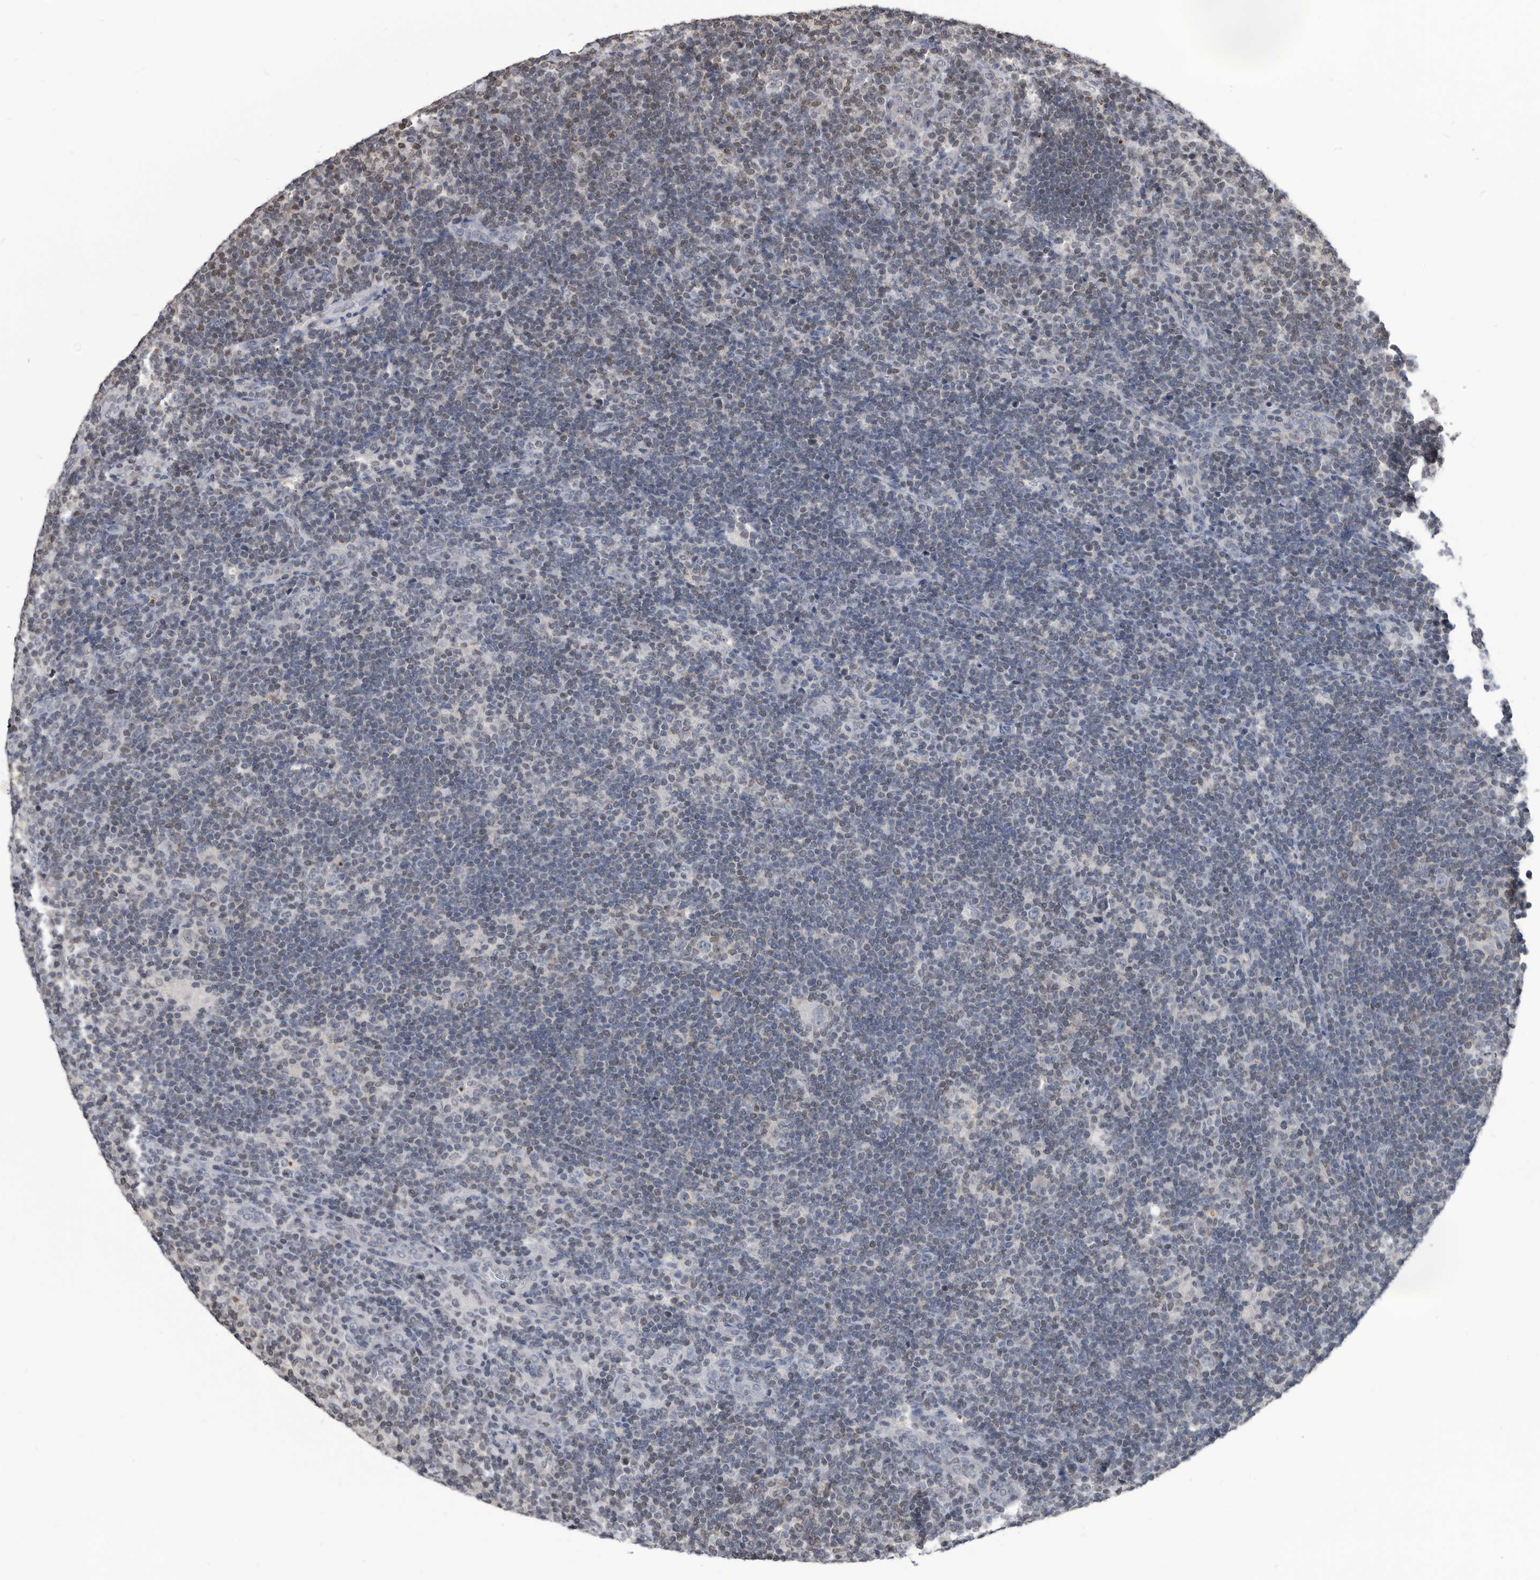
{"staining": {"intensity": "negative", "quantity": "none", "location": "none"}, "tissue": "lymphoma", "cell_type": "Tumor cells", "image_type": "cancer", "snomed": [{"axis": "morphology", "description": "Hodgkin's disease, NOS"}, {"axis": "topography", "description": "Lymph node"}], "caption": "High power microscopy histopathology image of an immunohistochemistry micrograph of Hodgkin's disease, revealing no significant positivity in tumor cells.", "gene": "TSTD1", "patient": {"sex": "female", "age": 57}}